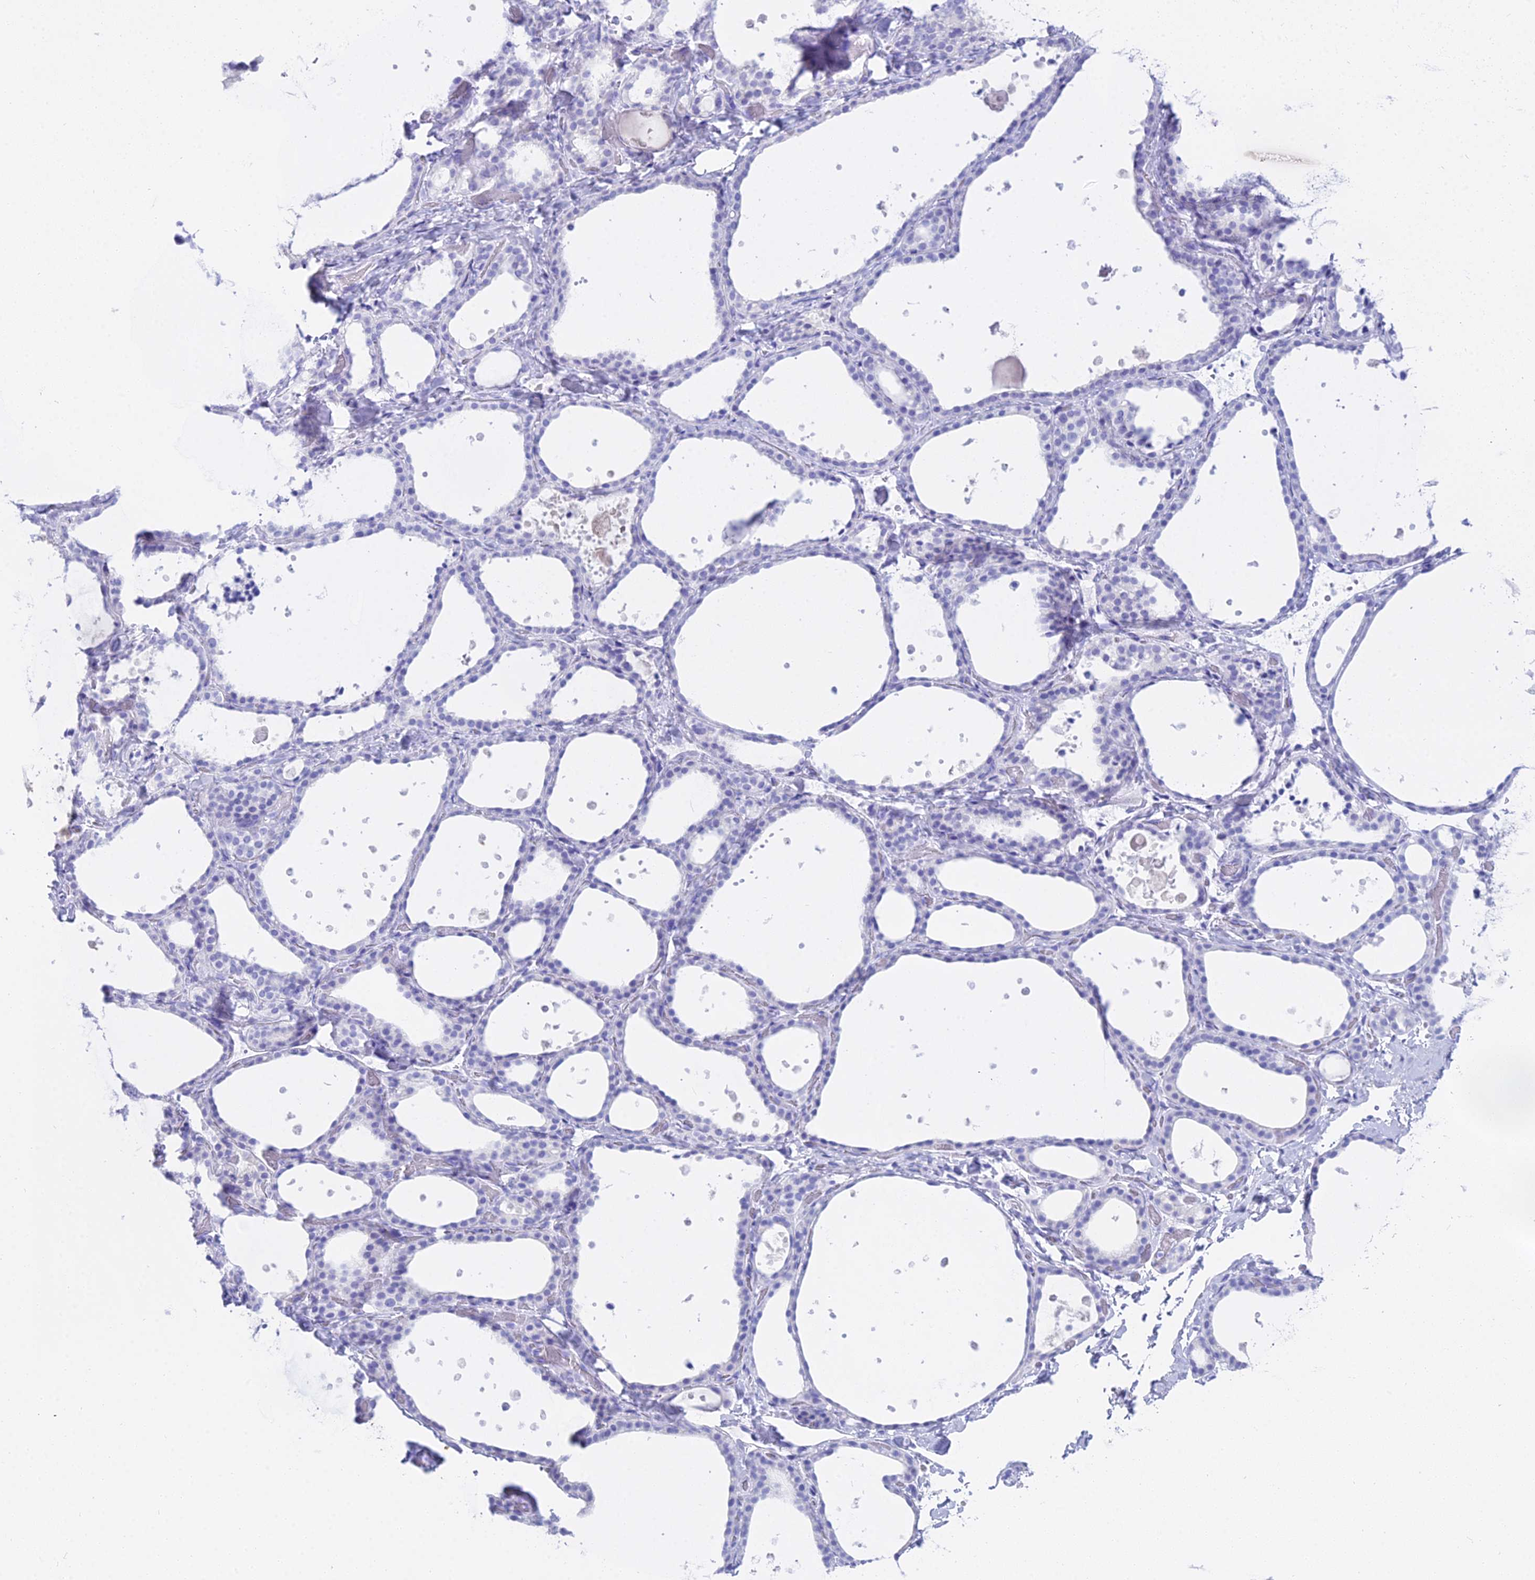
{"staining": {"intensity": "negative", "quantity": "none", "location": "none"}, "tissue": "thyroid gland", "cell_type": "Glandular cells", "image_type": "normal", "snomed": [{"axis": "morphology", "description": "Normal tissue, NOS"}, {"axis": "topography", "description": "Thyroid gland"}], "caption": "Immunohistochemistry image of normal human thyroid gland stained for a protein (brown), which shows no expression in glandular cells.", "gene": "CGB1", "patient": {"sex": "female", "age": 44}}